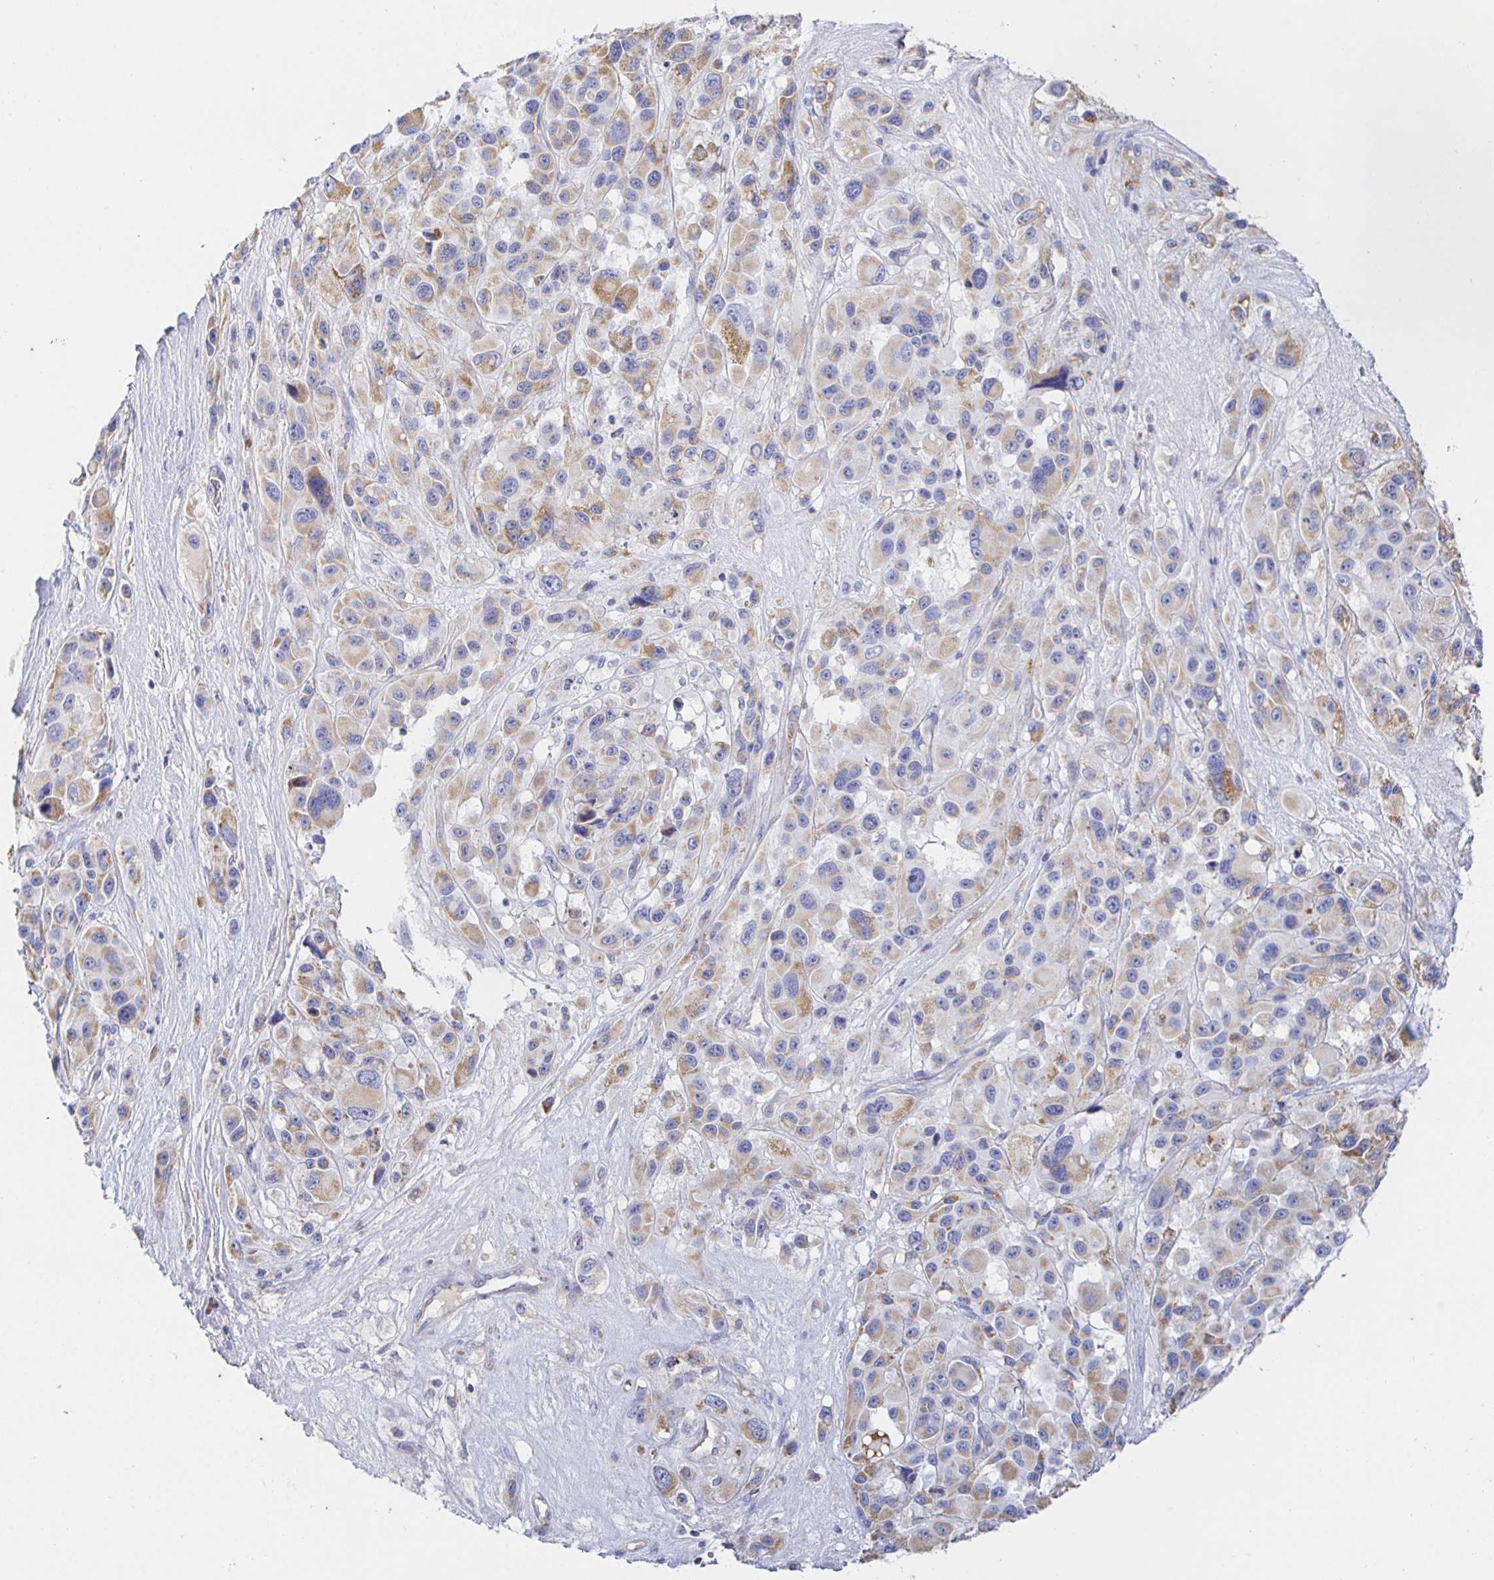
{"staining": {"intensity": "moderate", "quantity": ">75%", "location": "cytoplasmic/membranous"}, "tissue": "melanoma", "cell_type": "Tumor cells", "image_type": "cancer", "snomed": [{"axis": "morphology", "description": "Malignant melanoma, Metastatic site"}, {"axis": "topography", "description": "Lymph node"}], "caption": "Melanoma stained for a protein demonstrates moderate cytoplasmic/membranous positivity in tumor cells. The staining was performed using DAB to visualize the protein expression in brown, while the nuclei were stained in blue with hematoxylin (Magnification: 20x).", "gene": "SYNGR4", "patient": {"sex": "female", "age": 65}}